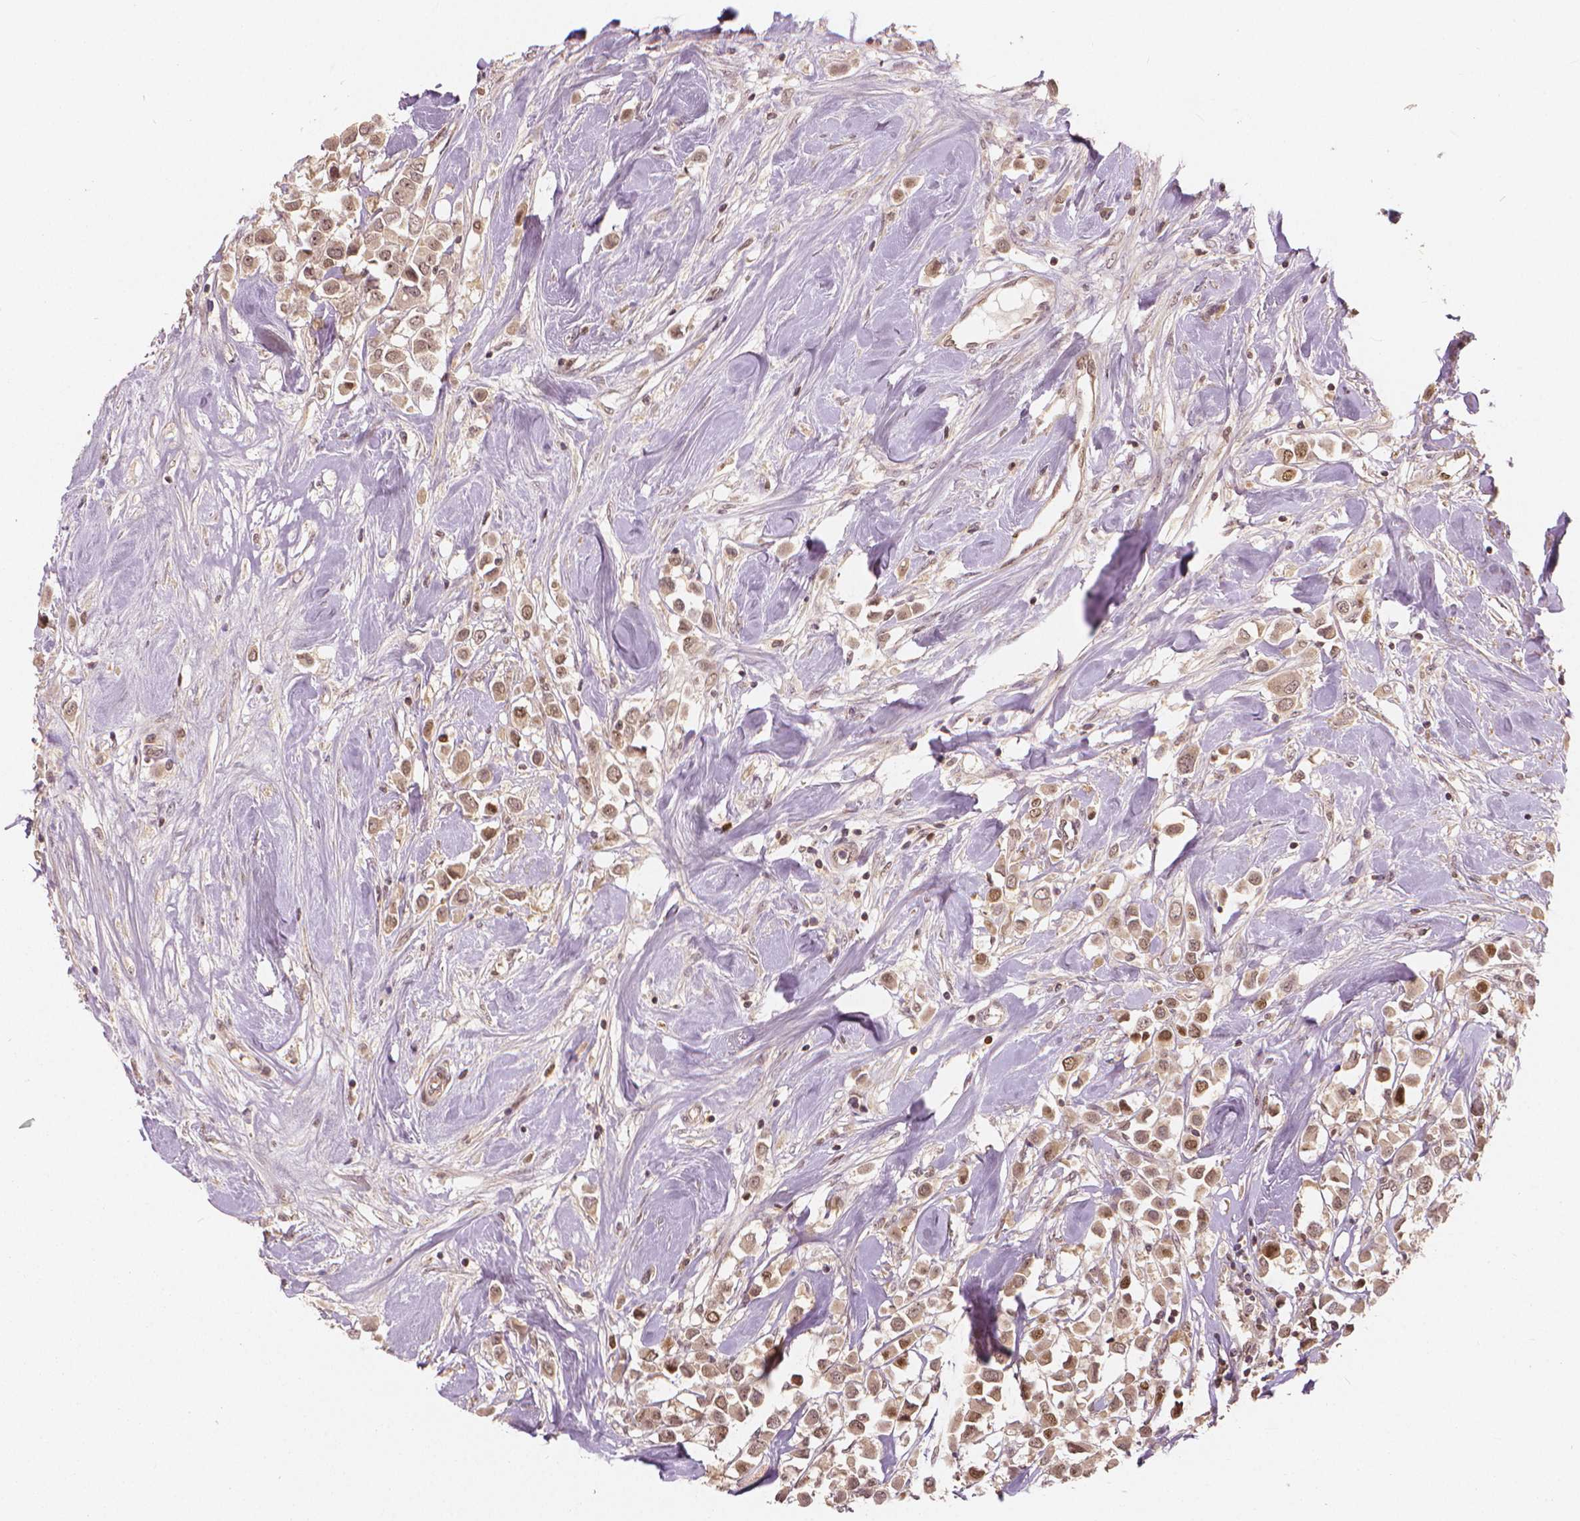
{"staining": {"intensity": "moderate", "quantity": ">75%", "location": "nuclear"}, "tissue": "breast cancer", "cell_type": "Tumor cells", "image_type": "cancer", "snomed": [{"axis": "morphology", "description": "Duct carcinoma"}, {"axis": "topography", "description": "Breast"}], "caption": "Infiltrating ductal carcinoma (breast) was stained to show a protein in brown. There is medium levels of moderate nuclear staining in about >75% of tumor cells. The staining was performed using DAB, with brown indicating positive protein expression. Nuclei are stained blue with hematoxylin.", "gene": "NSD2", "patient": {"sex": "female", "age": 61}}